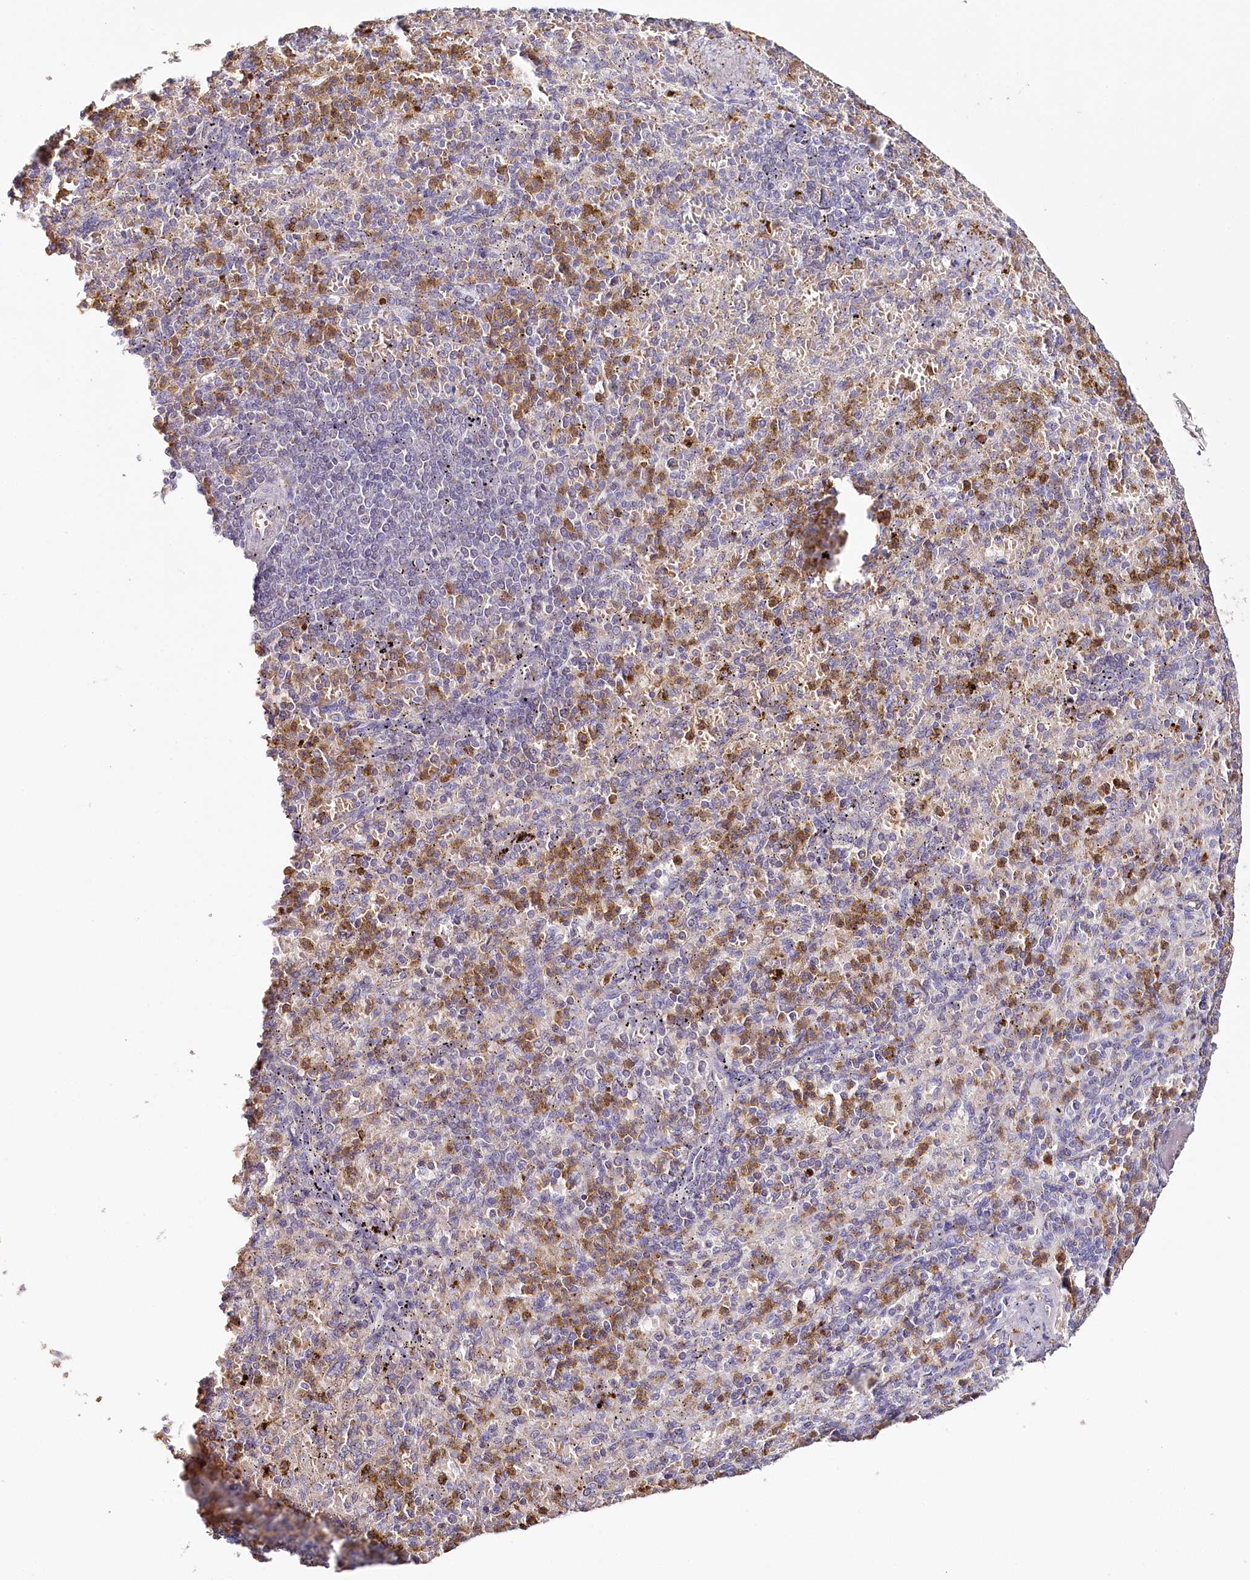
{"staining": {"intensity": "strong", "quantity": "<25%", "location": "cytoplasmic/membranous"}, "tissue": "spleen", "cell_type": "Cells in red pulp", "image_type": "normal", "snomed": [{"axis": "morphology", "description": "Normal tissue, NOS"}, {"axis": "topography", "description": "Spleen"}], "caption": "High-magnification brightfield microscopy of normal spleen stained with DAB (brown) and counterstained with hematoxylin (blue). cells in red pulp exhibit strong cytoplasmic/membranous staining is seen in approximately<25% of cells.", "gene": "MMP25", "patient": {"sex": "female", "age": 74}}